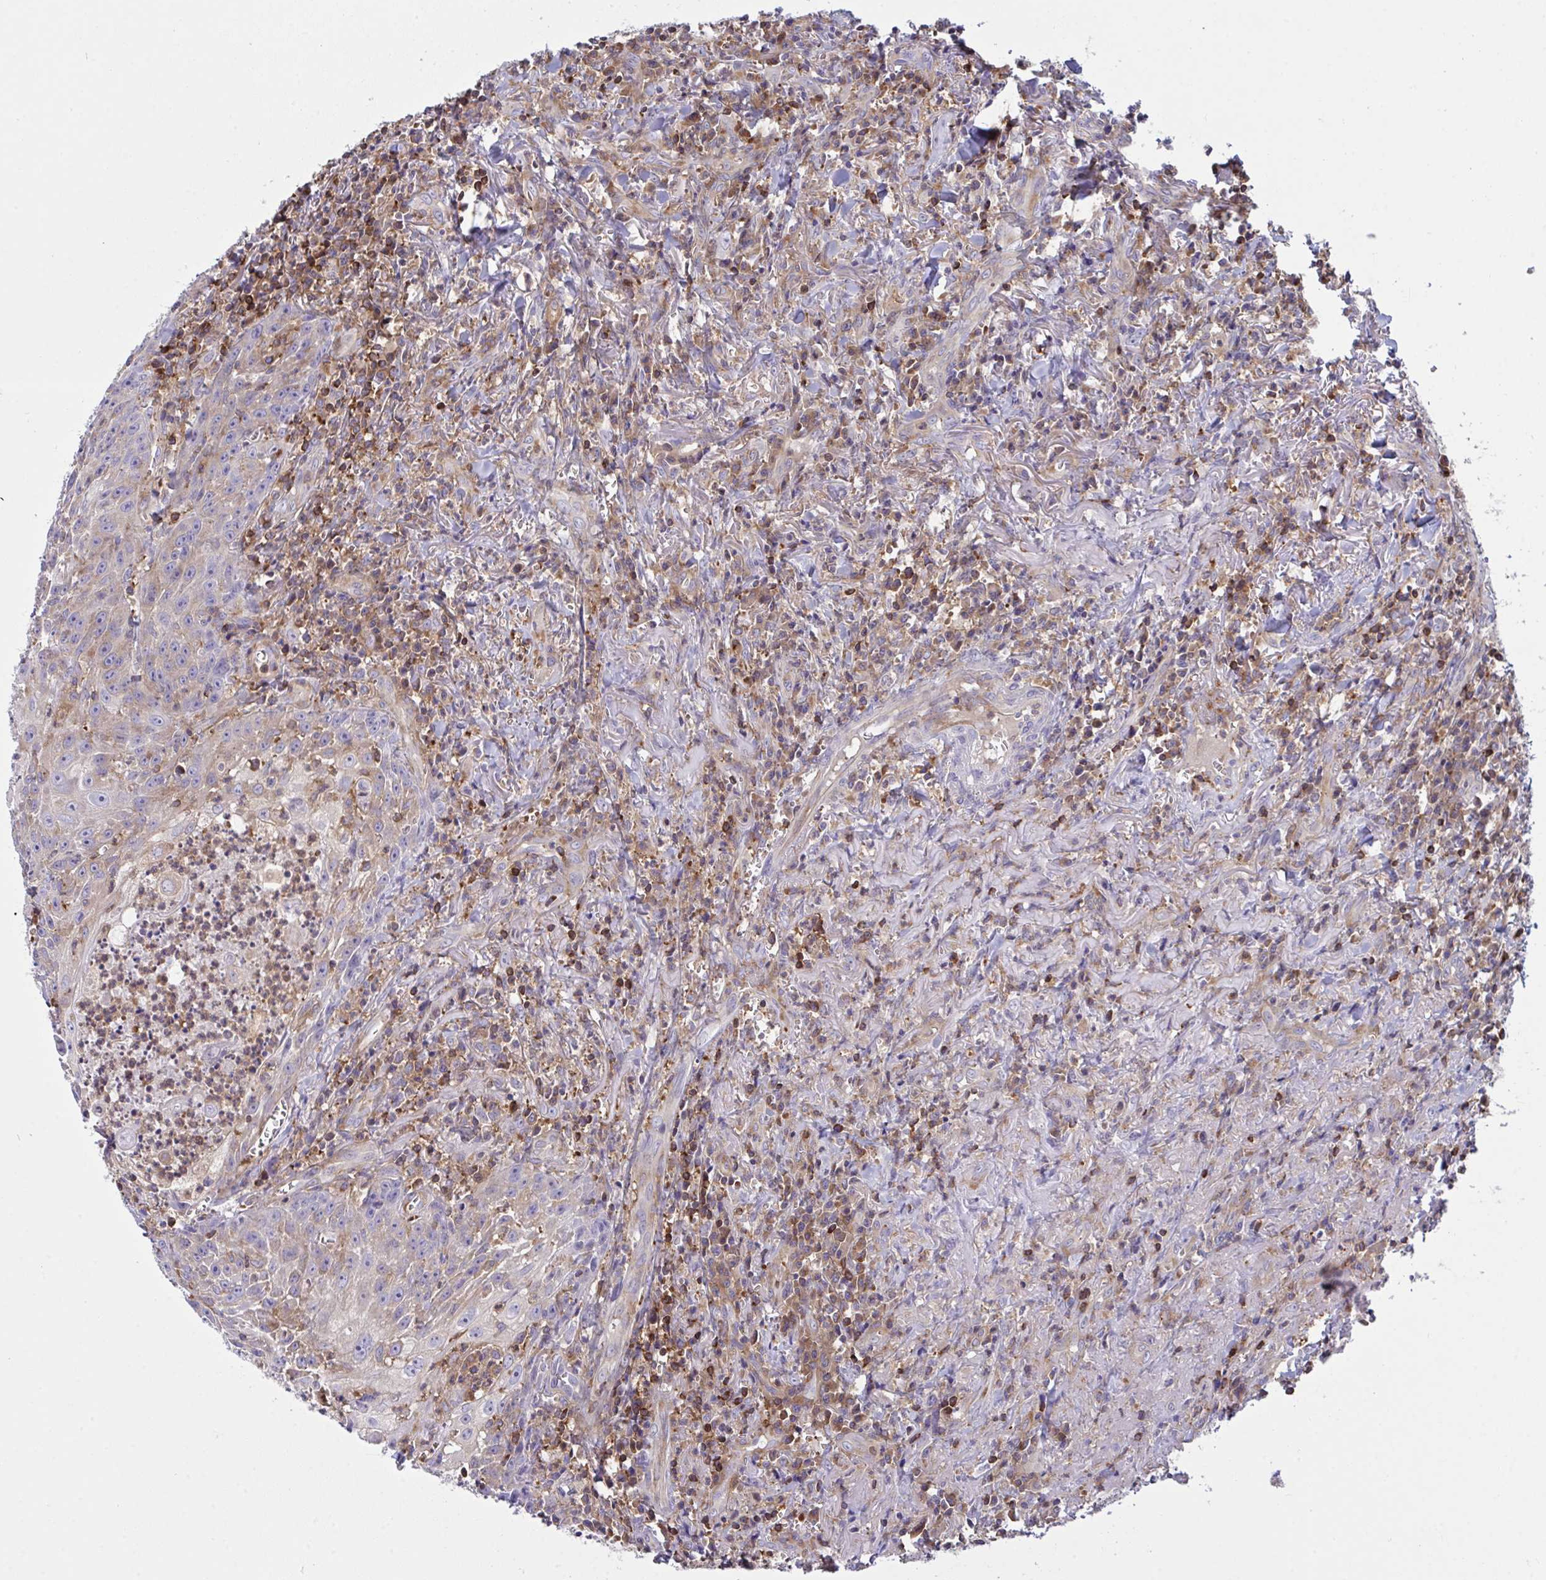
{"staining": {"intensity": "weak", "quantity": "<25%", "location": "cytoplasmic/membranous"}, "tissue": "head and neck cancer", "cell_type": "Tumor cells", "image_type": "cancer", "snomed": [{"axis": "morphology", "description": "Normal tissue, NOS"}, {"axis": "morphology", "description": "Squamous cell carcinoma, NOS"}, {"axis": "topography", "description": "Oral tissue"}, {"axis": "topography", "description": "Head-Neck"}], "caption": "IHC of human head and neck squamous cell carcinoma exhibits no expression in tumor cells. (Immunohistochemistry (ihc), brightfield microscopy, high magnification).", "gene": "TSC22D3", "patient": {"sex": "female", "age": 70}}